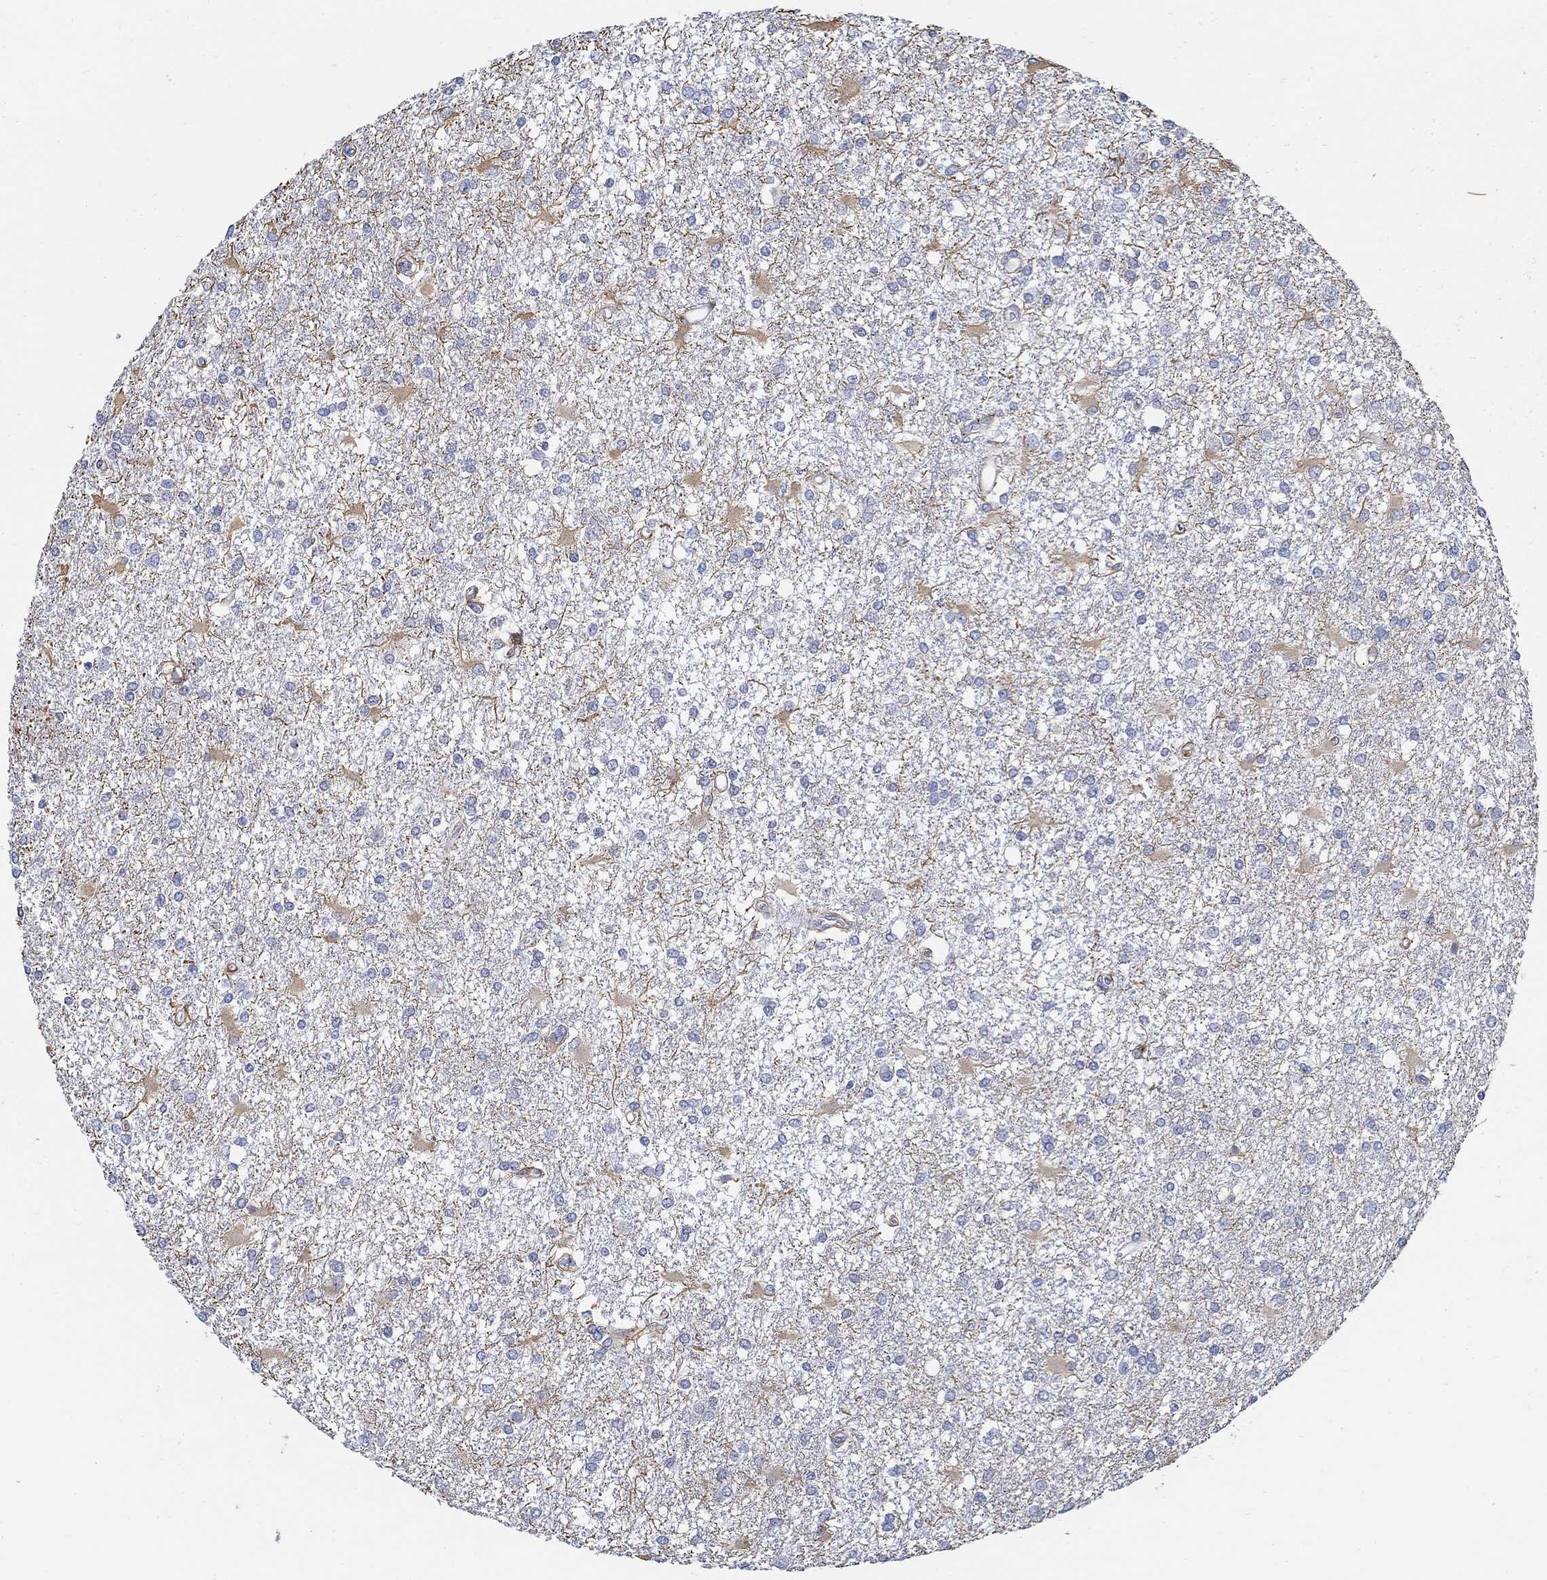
{"staining": {"intensity": "negative", "quantity": "none", "location": "none"}, "tissue": "glioma", "cell_type": "Tumor cells", "image_type": "cancer", "snomed": [{"axis": "morphology", "description": "Glioma, malignant, High grade"}, {"axis": "topography", "description": "Cerebral cortex"}], "caption": "Glioma was stained to show a protein in brown. There is no significant expression in tumor cells.", "gene": "TGFBI", "patient": {"sex": "male", "age": 79}}